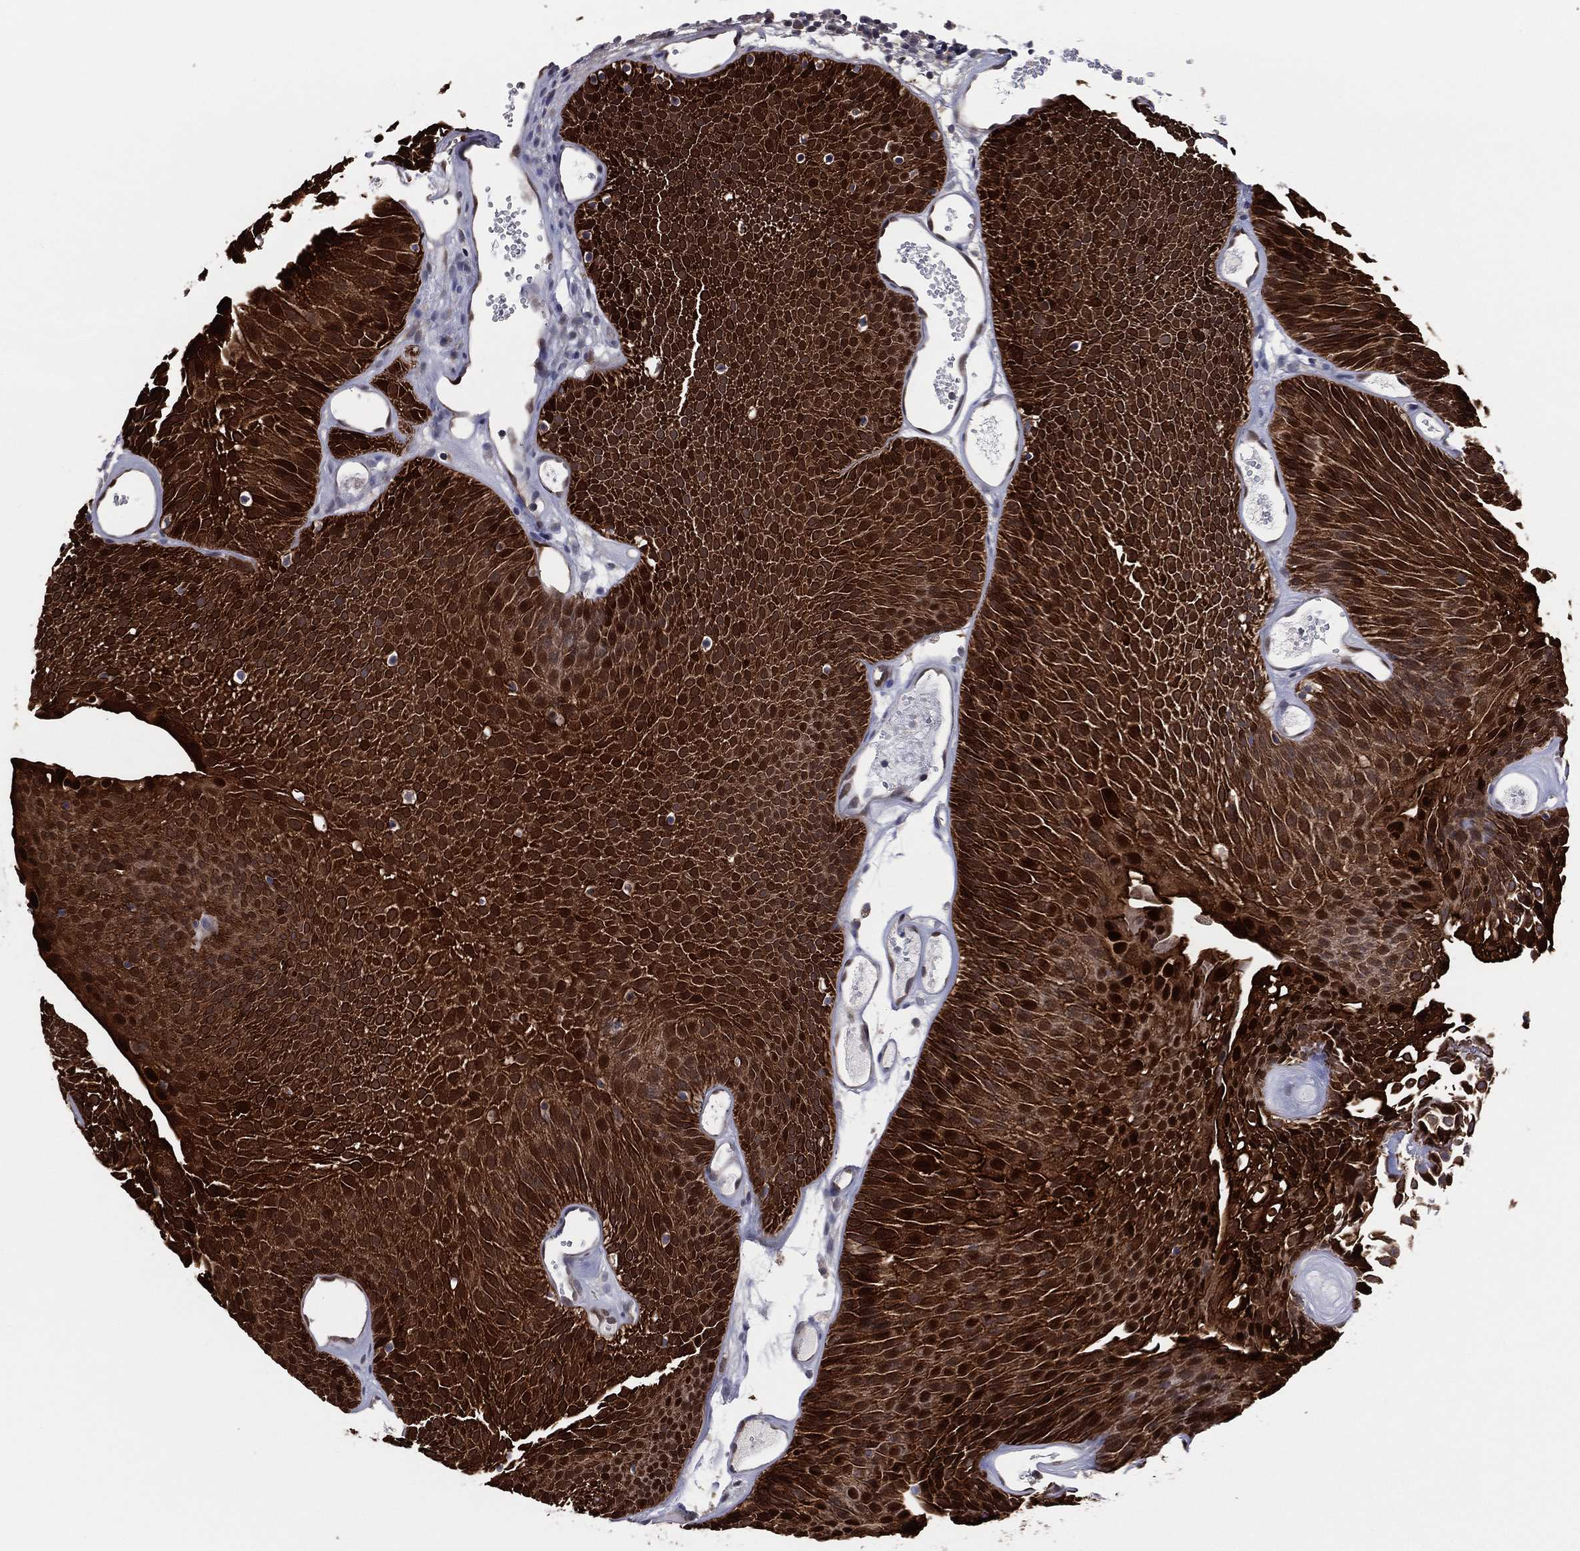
{"staining": {"intensity": "strong", "quantity": ">75%", "location": "cytoplasmic/membranous,nuclear"}, "tissue": "urothelial cancer", "cell_type": "Tumor cells", "image_type": "cancer", "snomed": [{"axis": "morphology", "description": "Urothelial carcinoma, Low grade"}, {"axis": "topography", "description": "Urinary bladder"}], "caption": "Low-grade urothelial carcinoma stained with DAB immunohistochemistry (IHC) displays high levels of strong cytoplasmic/membranous and nuclear staining in about >75% of tumor cells.", "gene": "SNCG", "patient": {"sex": "male", "age": 52}}